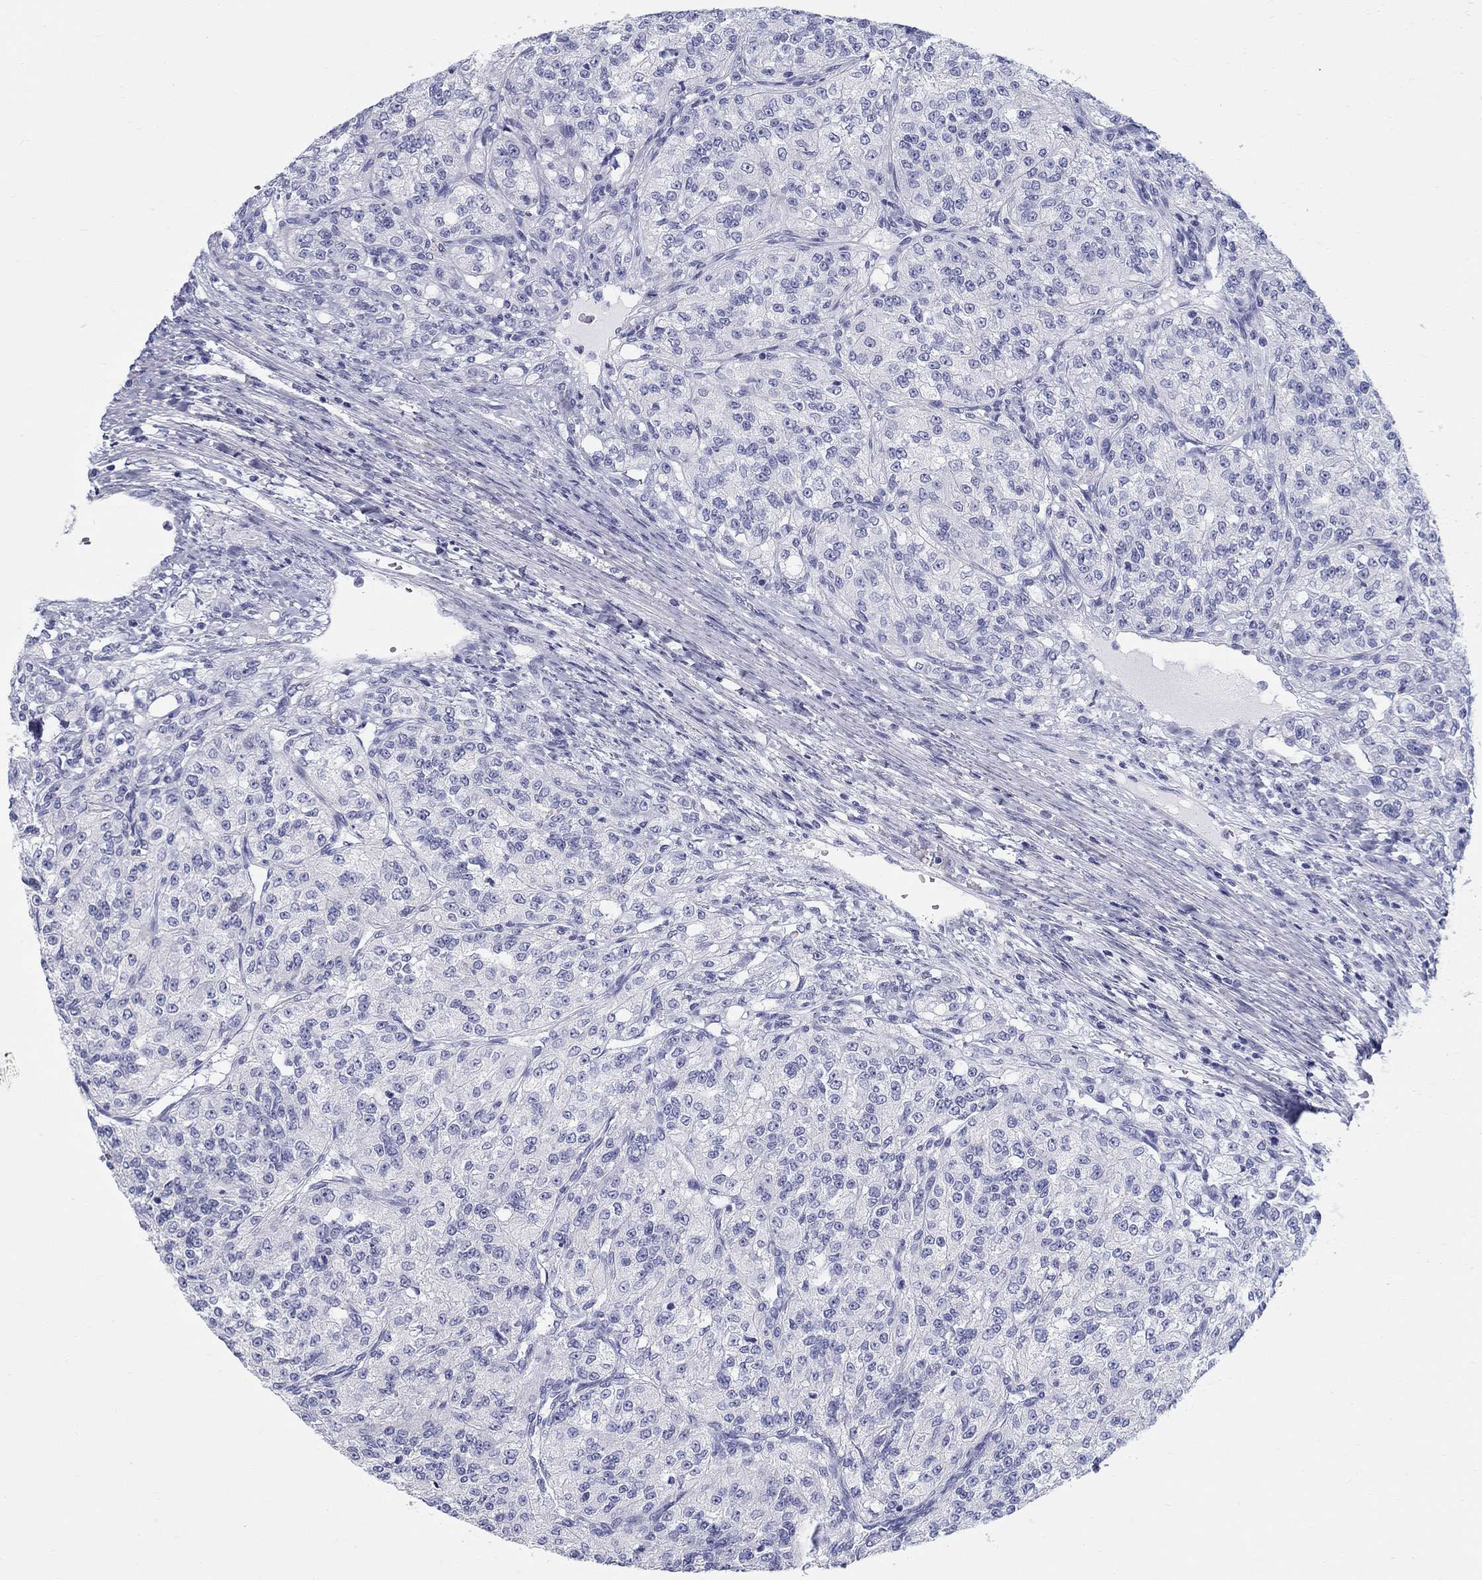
{"staining": {"intensity": "negative", "quantity": "none", "location": "none"}, "tissue": "renal cancer", "cell_type": "Tumor cells", "image_type": "cancer", "snomed": [{"axis": "morphology", "description": "Adenocarcinoma, NOS"}, {"axis": "topography", "description": "Kidney"}], "caption": "Protein analysis of renal cancer exhibits no significant expression in tumor cells. Brightfield microscopy of immunohistochemistry (IHC) stained with DAB (brown) and hematoxylin (blue), captured at high magnification.", "gene": "LAMP5", "patient": {"sex": "female", "age": 63}}